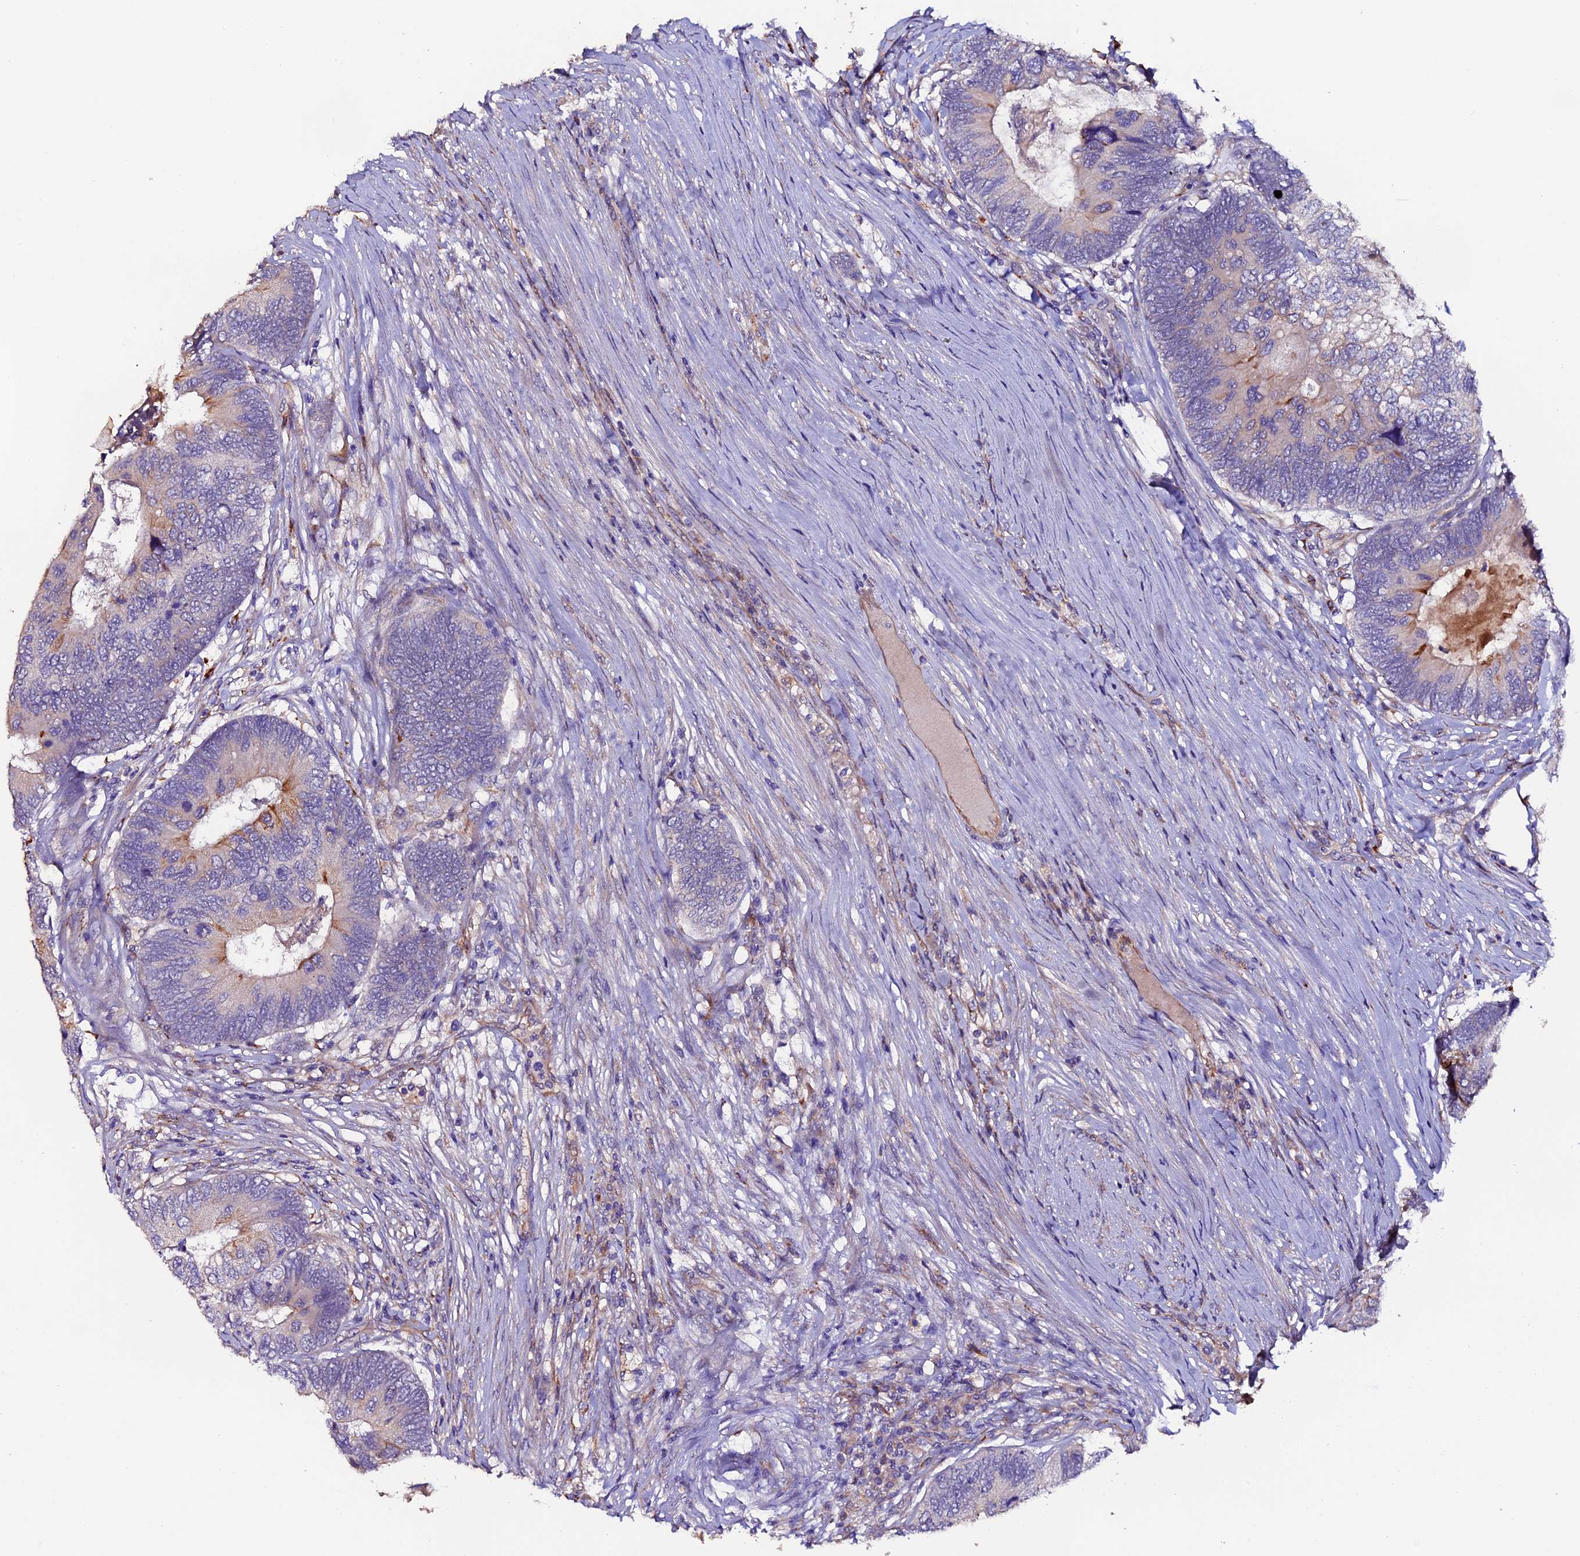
{"staining": {"intensity": "weak", "quantity": "<25%", "location": "cytoplasmic/membranous"}, "tissue": "colorectal cancer", "cell_type": "Tumor cells", "image_type": "cancer", "snomed": [{"axis": "morphology", "description": "Adenocarcinoma, NOS"}, {"axis": "topography", "description": "Colon"}], "caption": "Immunohistochemical staining of human adenocarcinoma (colorectal) reveals no significant positivity in tumor cells.", "gene": "CLN5", "patient": {"sex": "female", "age": 67}}